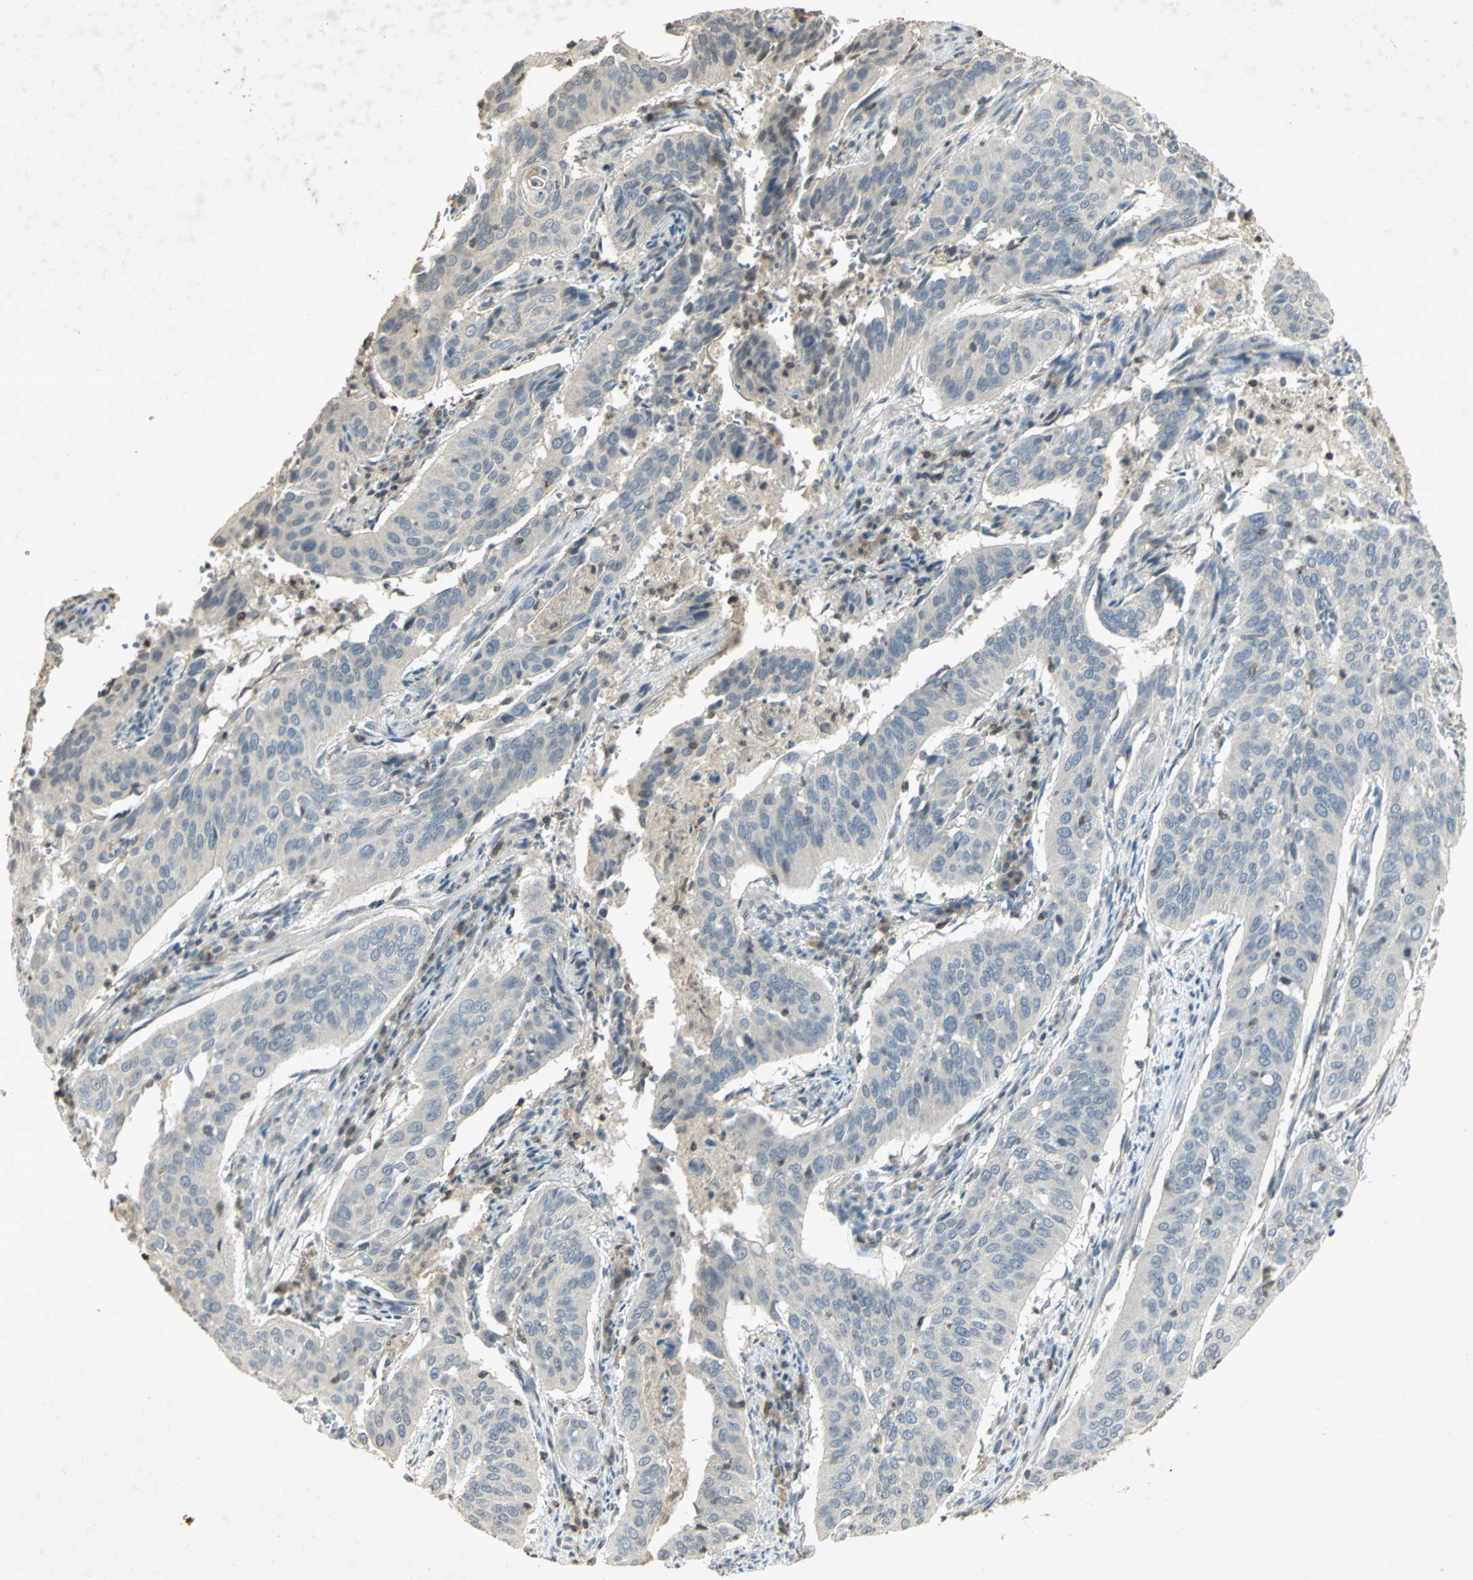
{"staining": {"intensity": "negative", "quantity": "none", "location": "none"}, "tissue": "cervical cancer", "cell_type": "Tumor cells", "image_type": "cancer", "snomed": [{"axis": "morphology", "description": "Squamous cell carcinoma, NOS"}, {"axis": "topography", "description": "Cervix"}], "caption": "Tumor cells show no significant staining in cervical cancer (squamous cell carcinoma). Brightfield microscopy of immunohistochemistry stained with DAB (brown) and hematoxylin (blue), captured at high magnification.", "gene": "IL16", "patient": {"sex": "female", "age": 39}}